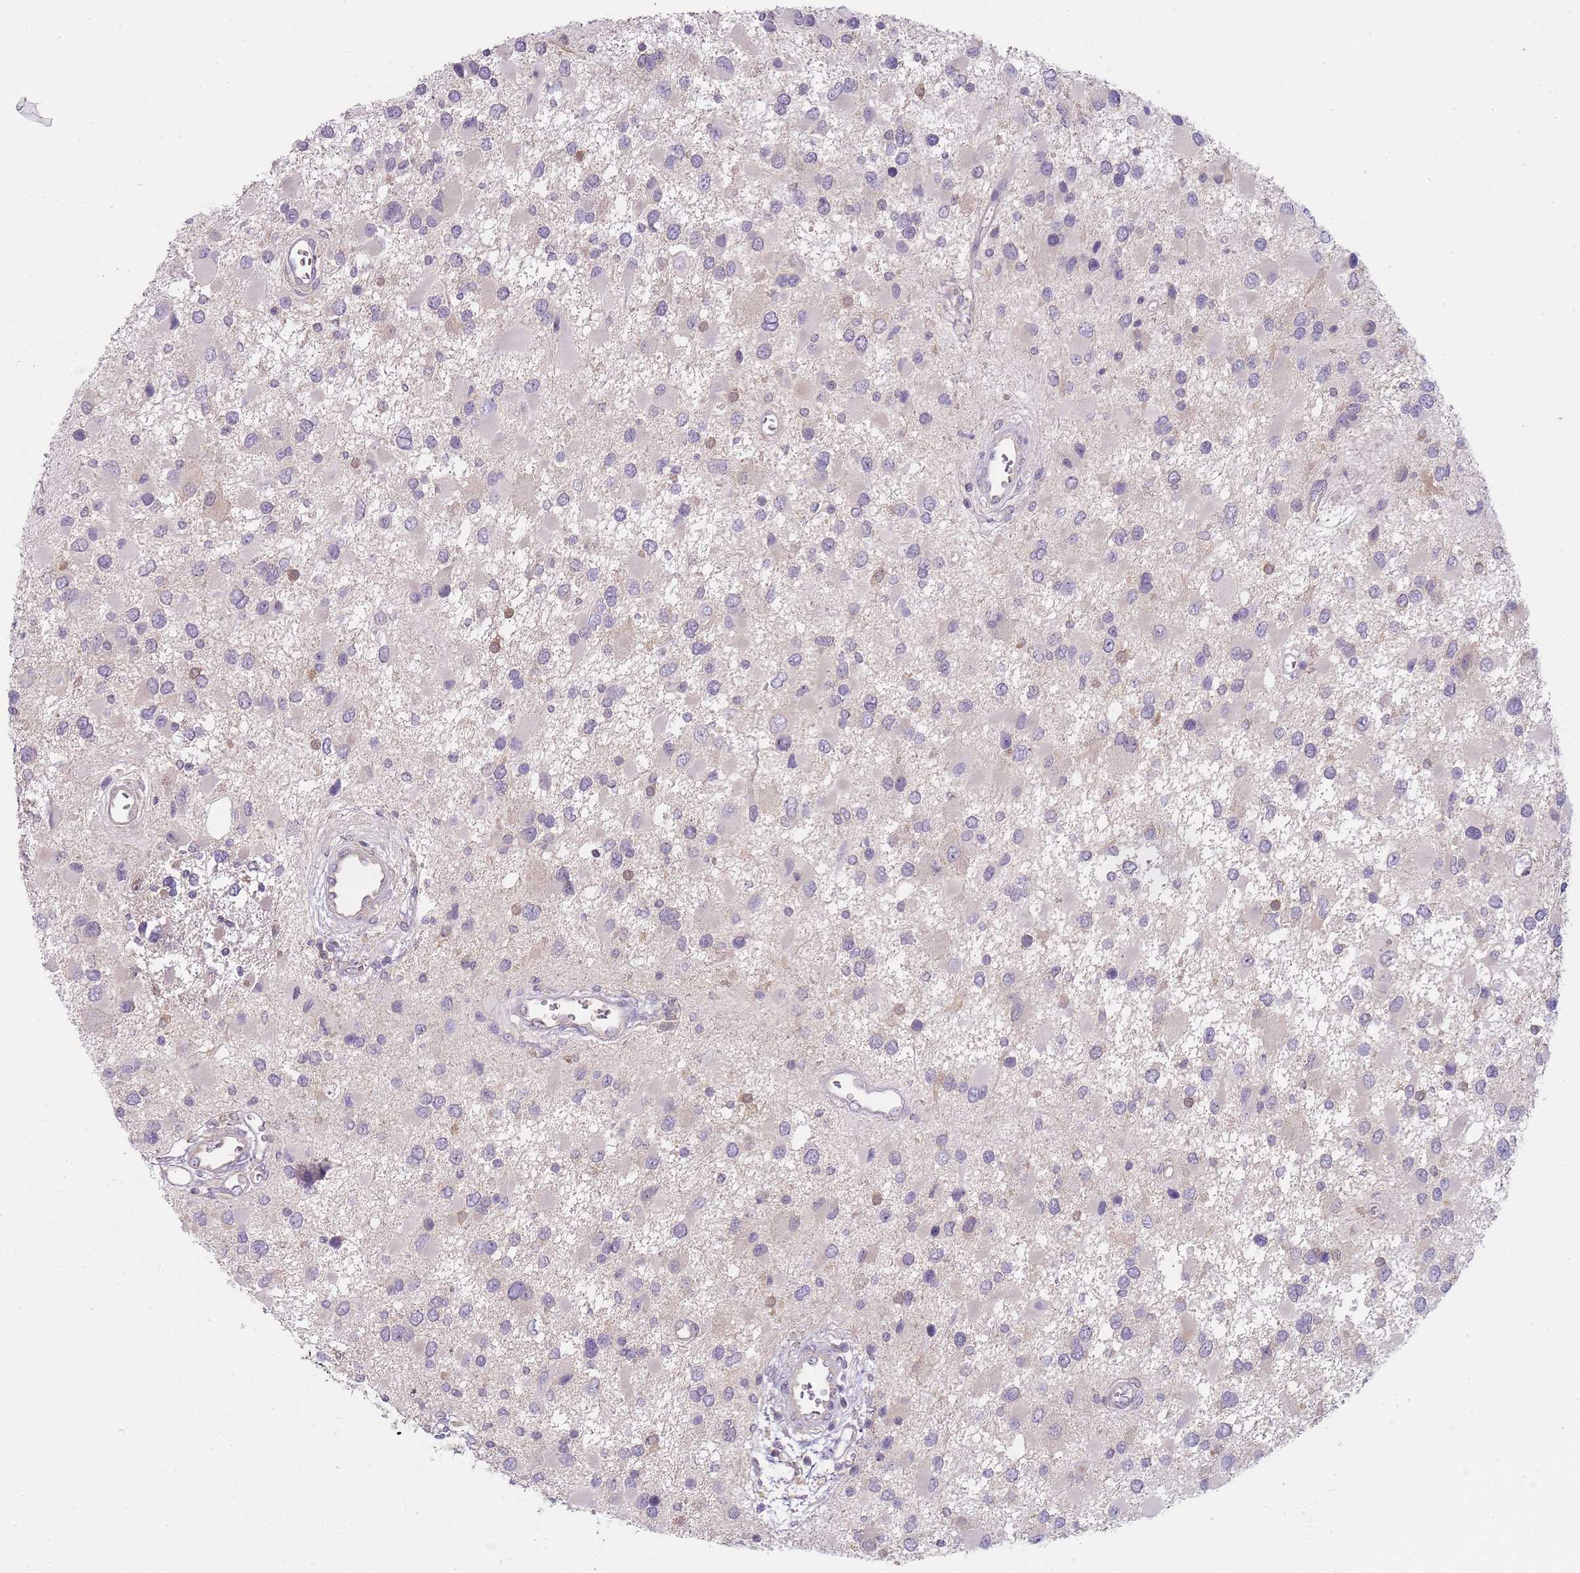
{"staining": {"intensity": "negative", "quantity": "none", "location": "none"}, "tissue": "glioma", "cell_type": "Tumor cells", "image_type": "cancer", "snomed": [{"axis": "morphology", "description": "Glioma, malignant, High grade"}, {"axis": "topography", "description": "Brain"}], "caption": "Immunohistochemistry image of glioma stained for a protein (brown), which displays no staining in tumor cells.", "gene": "SLC26A6", "patient": {"sex": "male", "age": 53}}